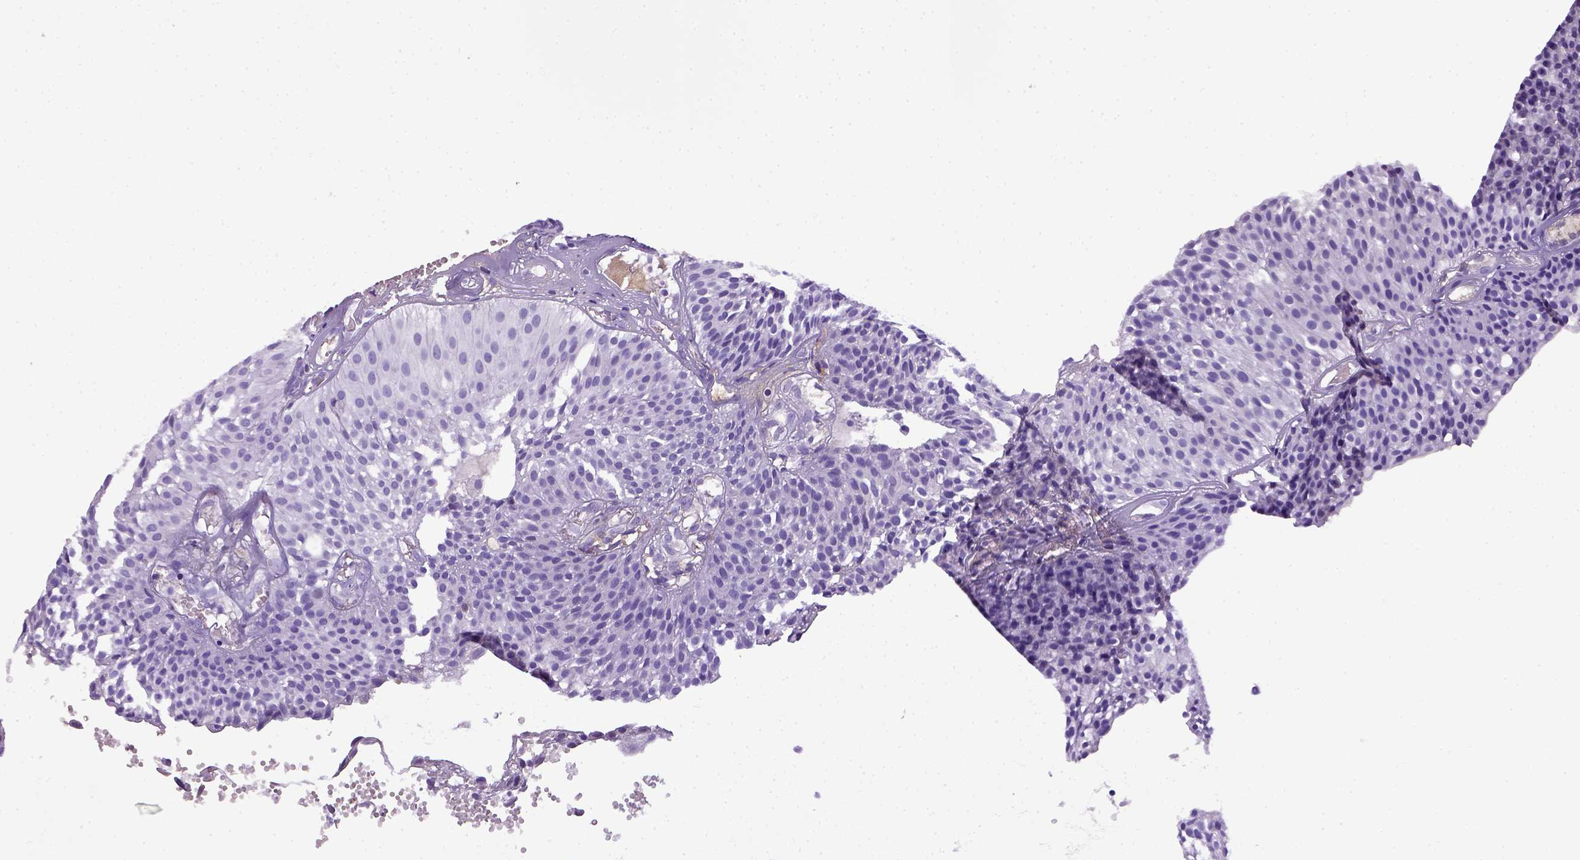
{"staining": {"intensity": "negative", "quantity": "none", "location": "none"}, "tissue": "urothelial cancer", "cell_type": "Tumor cells", "image_type": "cancer", "snomed": [{"axis": "morphology", "description": "Urothelial carcinoma, Low grade"}, {"axis": "topography", "description": "Urinary bladder"}], "caption": "An image of human urothelial carcinoma (low-grade) is negative for staining in tumor cells. (DAB IHC visualized using brightfield microscopy, high magnification).", "gene": "ITIH4", "patient": {"sex": "male", "age": 63}}